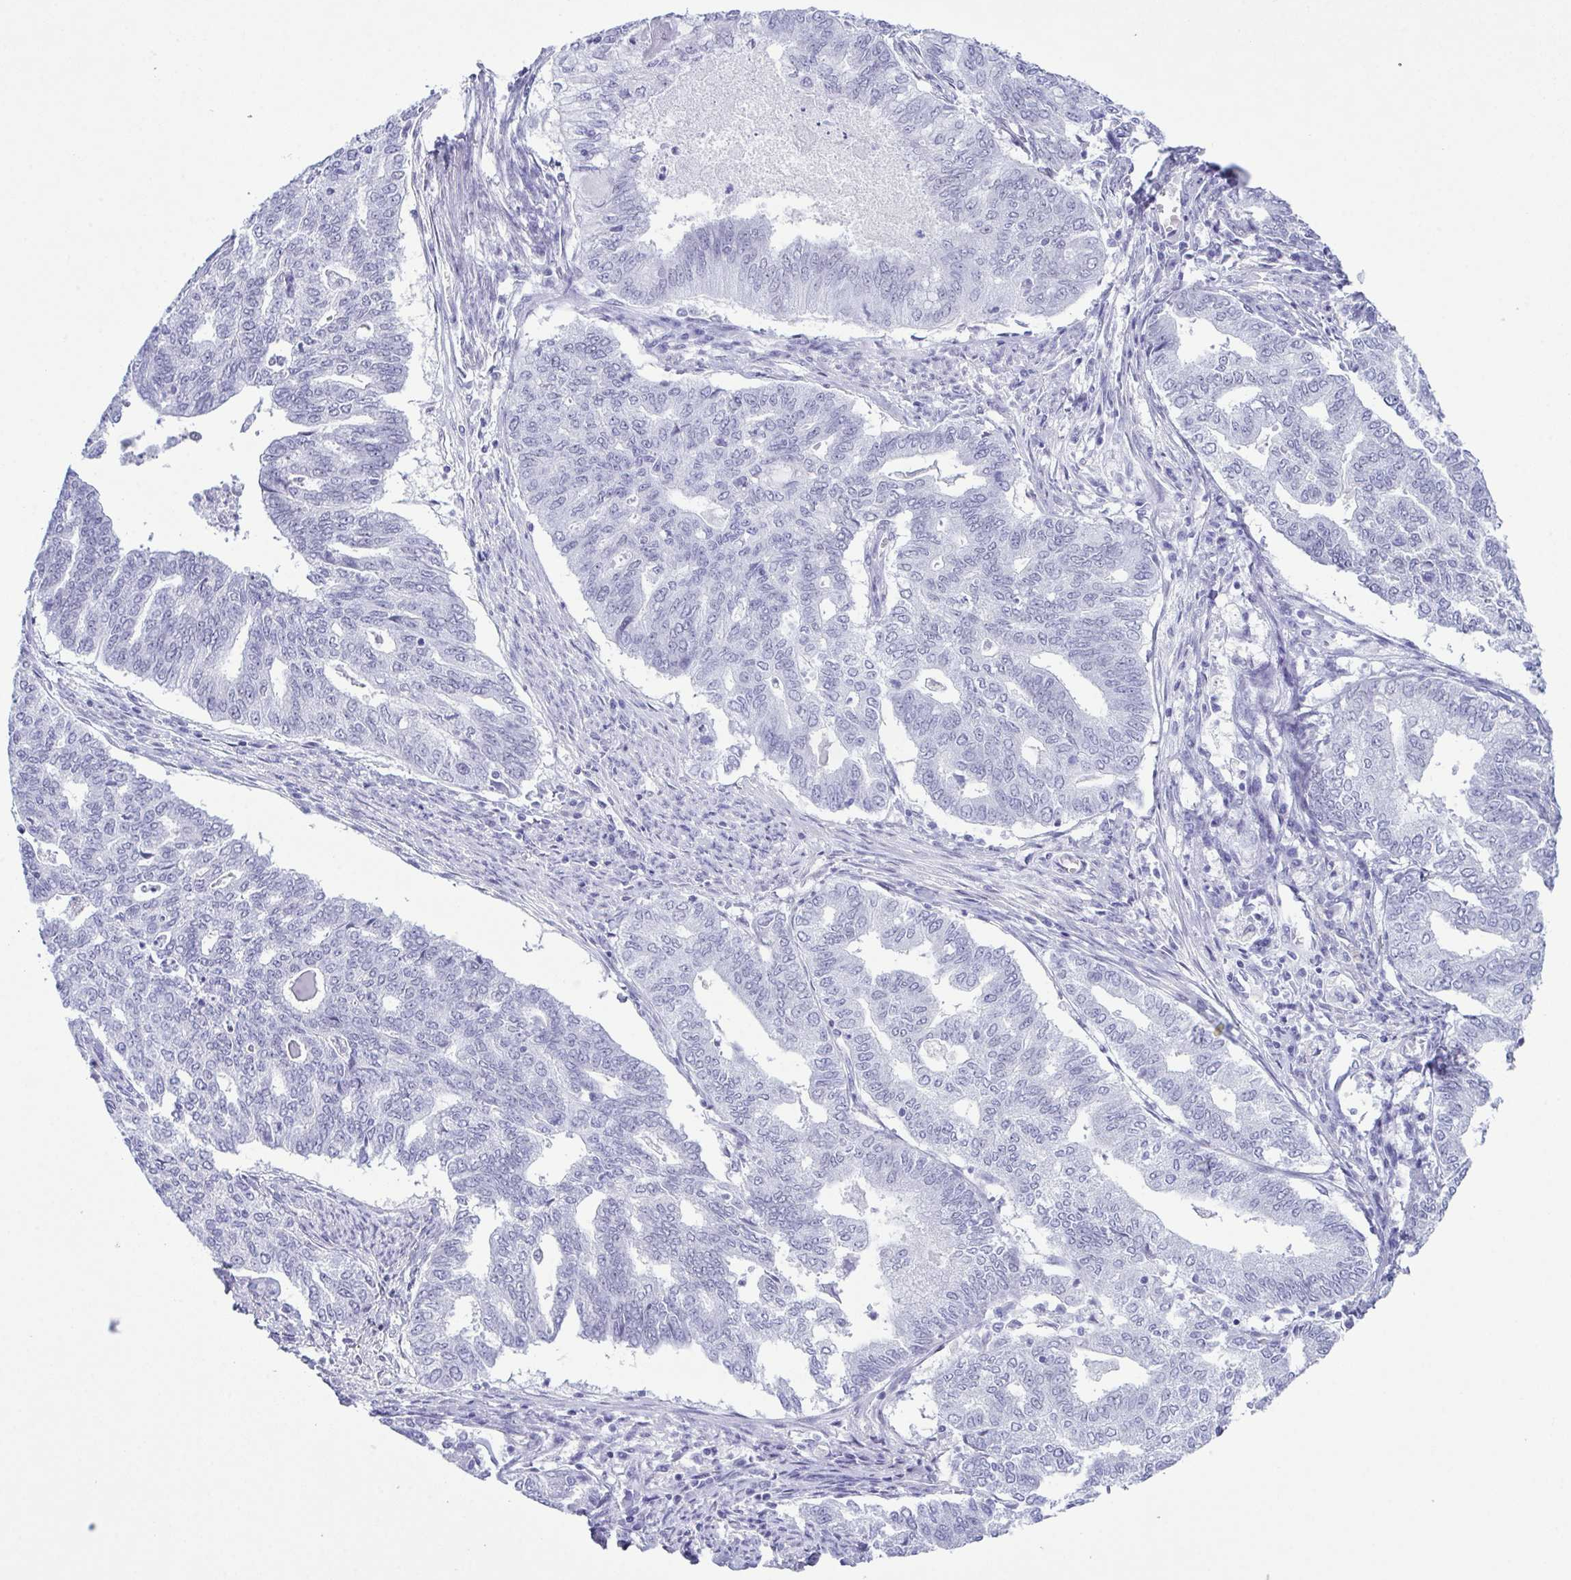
{"staining": {"intensity": "negative", "quantity": "none", "location": "none"}, "tissue": "endometrial cancer", "cell_type": "Tumor cells", "image_type": "cancer", "snomed": [{"axis": "morphology", "description": "Adenocarcinoma, NOS"}, {"axis": "topography", "description": "Endometrium"}], "caption": "Immunohistochemistry histopathology image of neoplastic tissue: human endometrial adenocarcinoma stained with DAB exhibits no significant protein positivity in tumor cells.", "gene": "SUGP2", "patient": {"sex": "female", "age": 79}}